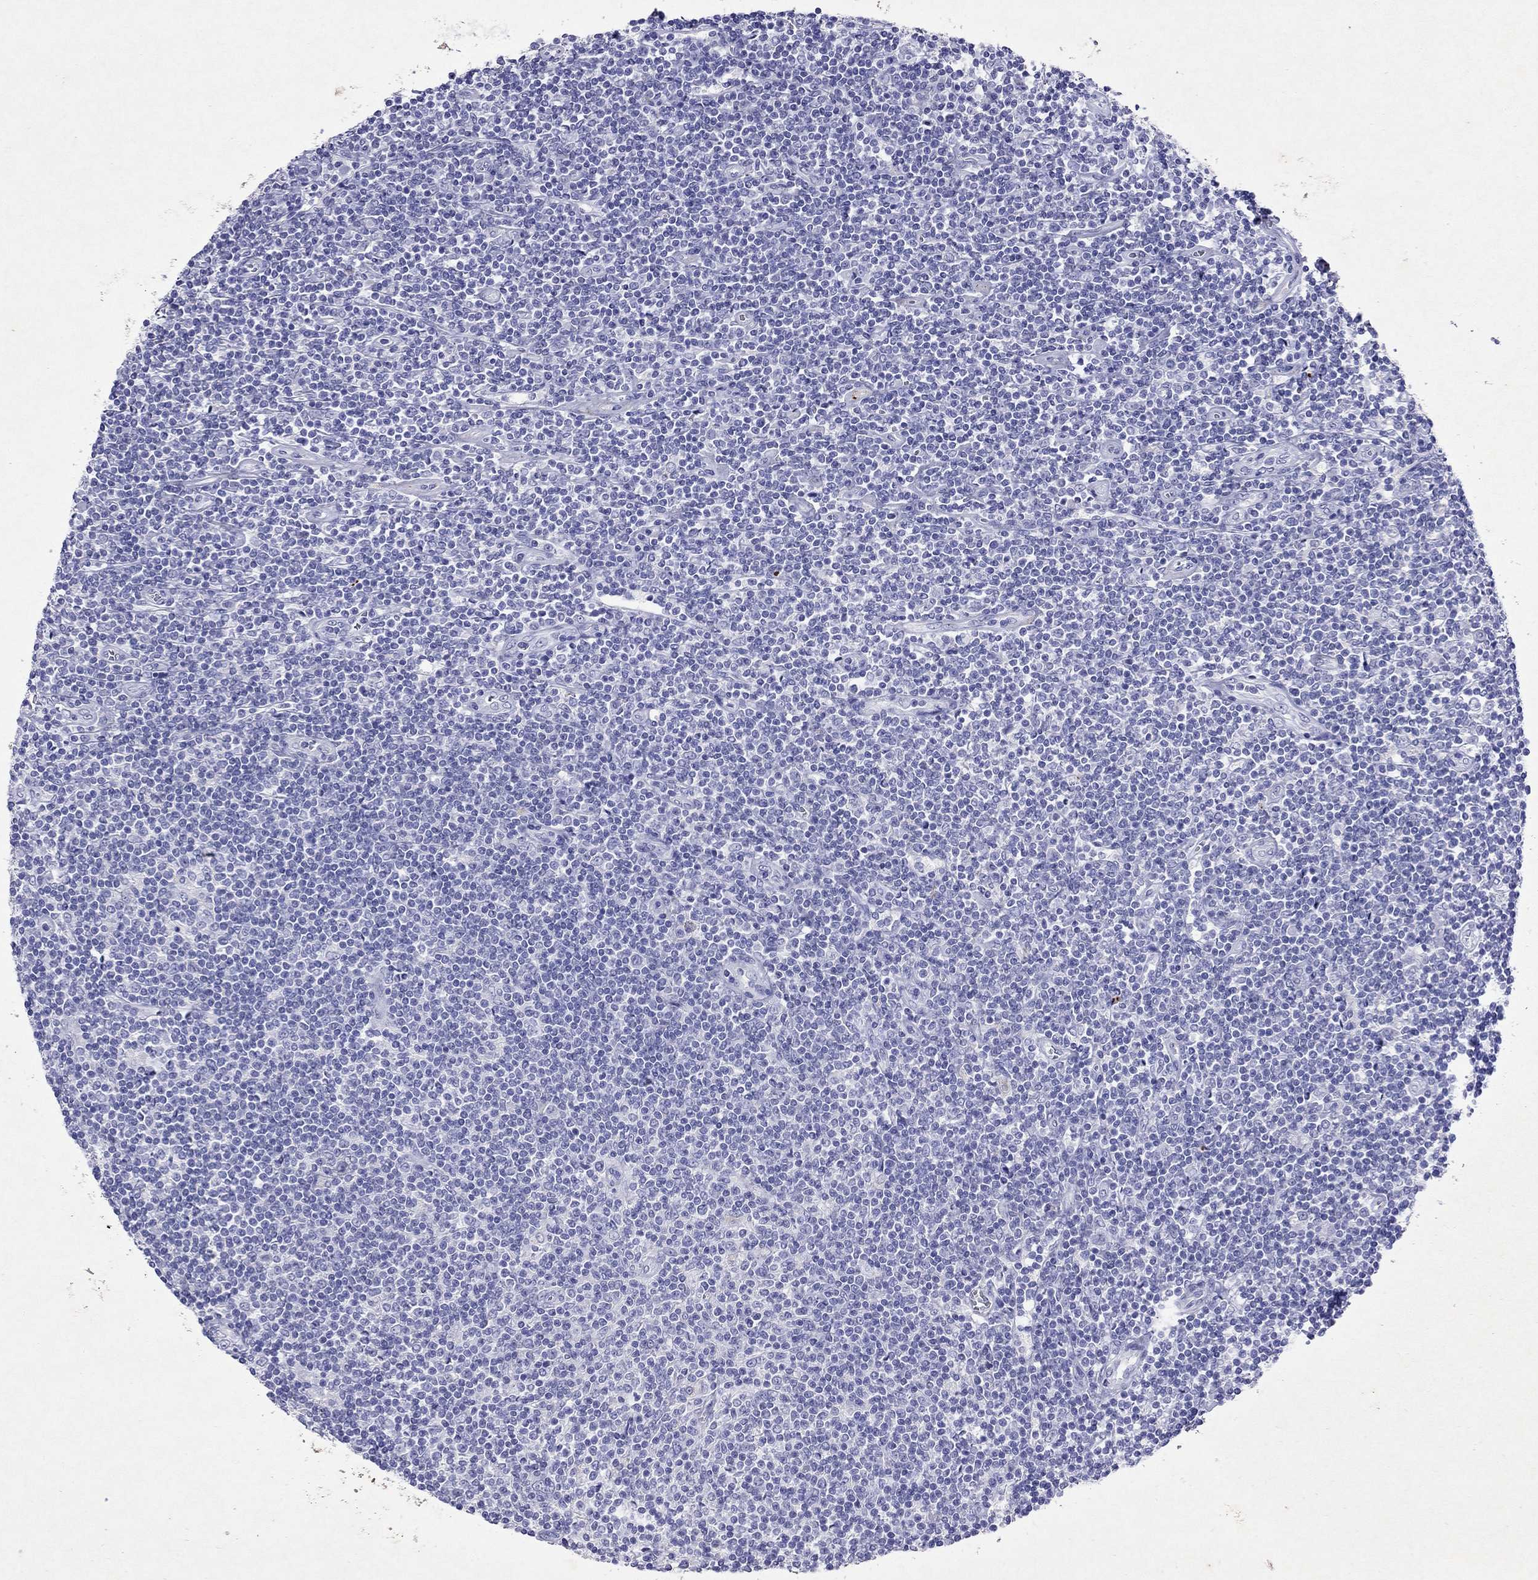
{"staining": {"intensity": "negative", "quantity": "none", "location": "none"}, "tissue": "lymphoma", "cell_type": "Tumor cells", "image_type": "cancer", "snomed": [{"axis": "morphology", "description": "Hodgkin's disease, NOS"}, {"axis": "topography", "description": "Lymph node"}], "caption": "The photomicrograph shows no staining of tumor cells in lymphoma.", "gene": "ARMC12", "patient": {"sex": "male", "age": 40}}